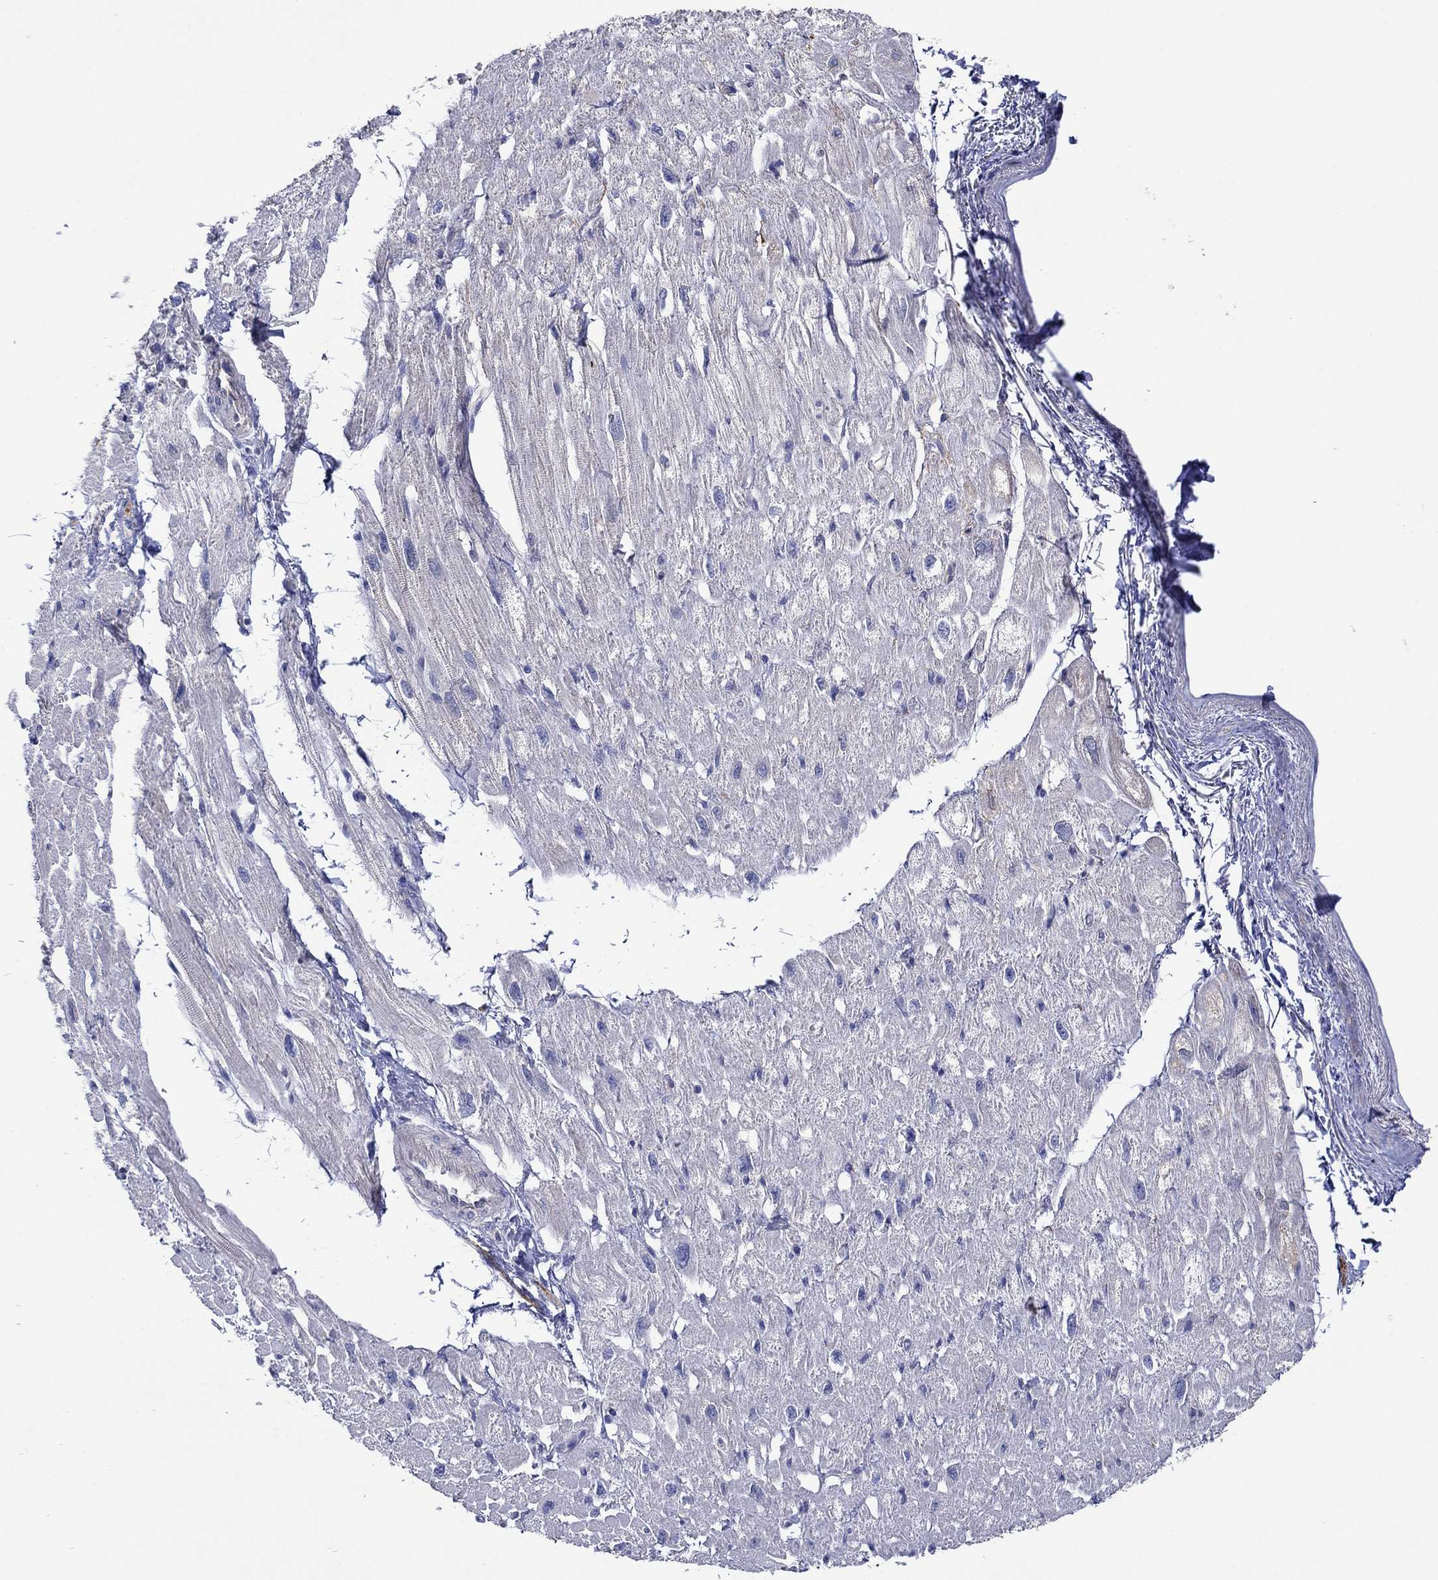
{"staining": {"intensity": "negative", "quantity": "none", "location": "none"}, "tissue": "heart muscle", "cell_type": "Cardiomyocytes", "image_type": "normal", "snomed": [{"axis": "morphology", "description": "Normal tissue, NOS"}, {"axis": "topography", "description": "Heart"}], "caption": "DAB (3,3'-diaminobenzidine) immunohistochemical staining of normal human heart muscle demonstrates no significant staining in cardiomyocytes. (DAB (3,3'-diaminobenzidine) immunohistochemistry, high magnification).", "gene": "TPRN", "patient": {"sex": "male", "age": 66}}